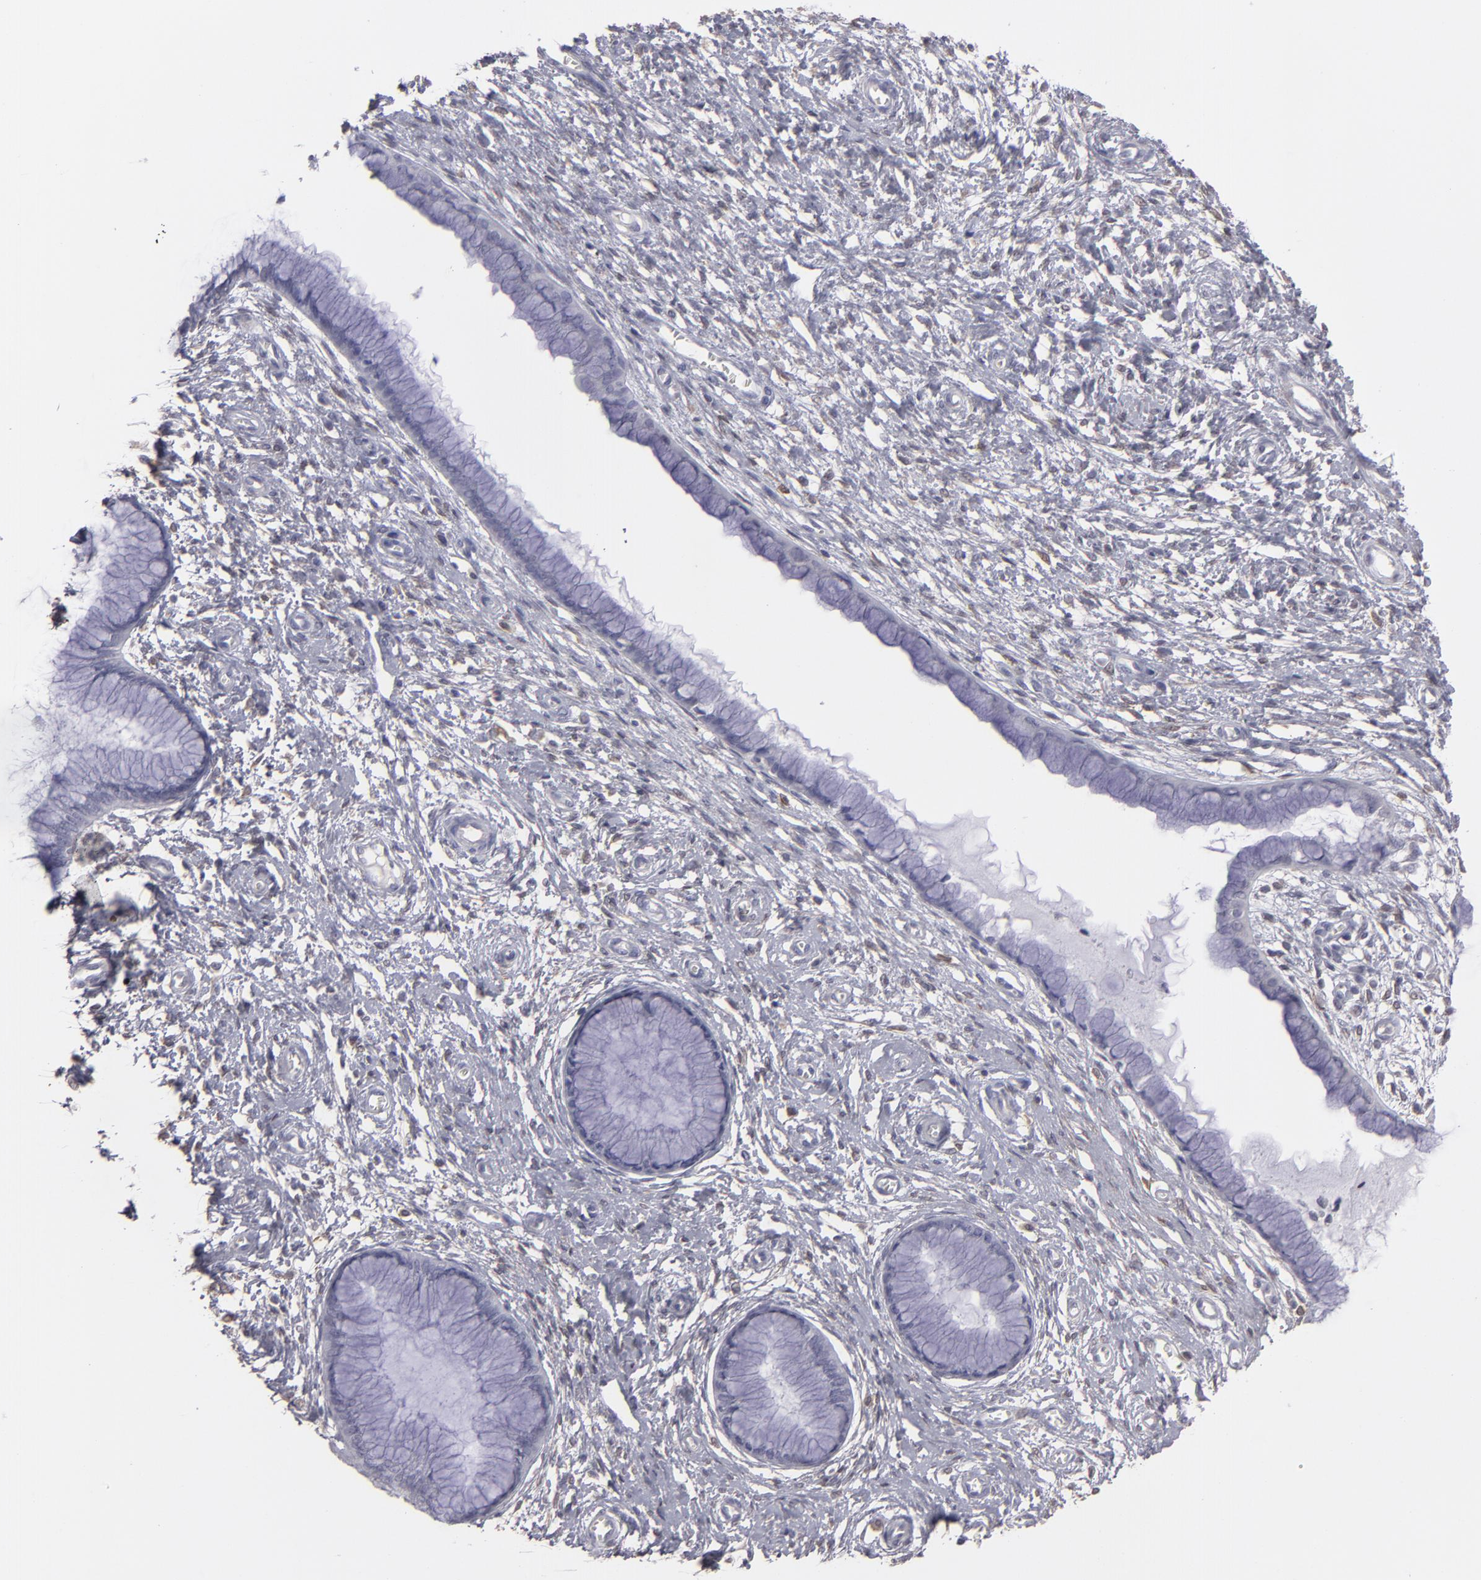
{"staining": {"intensity": "negative", "quantity": "none", "location": "none"}, "tissue": "cervix", "cell_type": "Glandular cells", "image_type": "normal", "snomed": [{"axis": "morphology", "description": "Normal tissue, NOS"}, {"axis": "topography", "description": "Cervix"}], "caption": "This histopathology image is of benign cervix stained with immunohistochemistry to label a protein in brown with the nuclei are counter-stained blue. There is no staining in glandular cells.", "gene": "SEMA3G", "patient": {"sex": "female", "age": 55}}